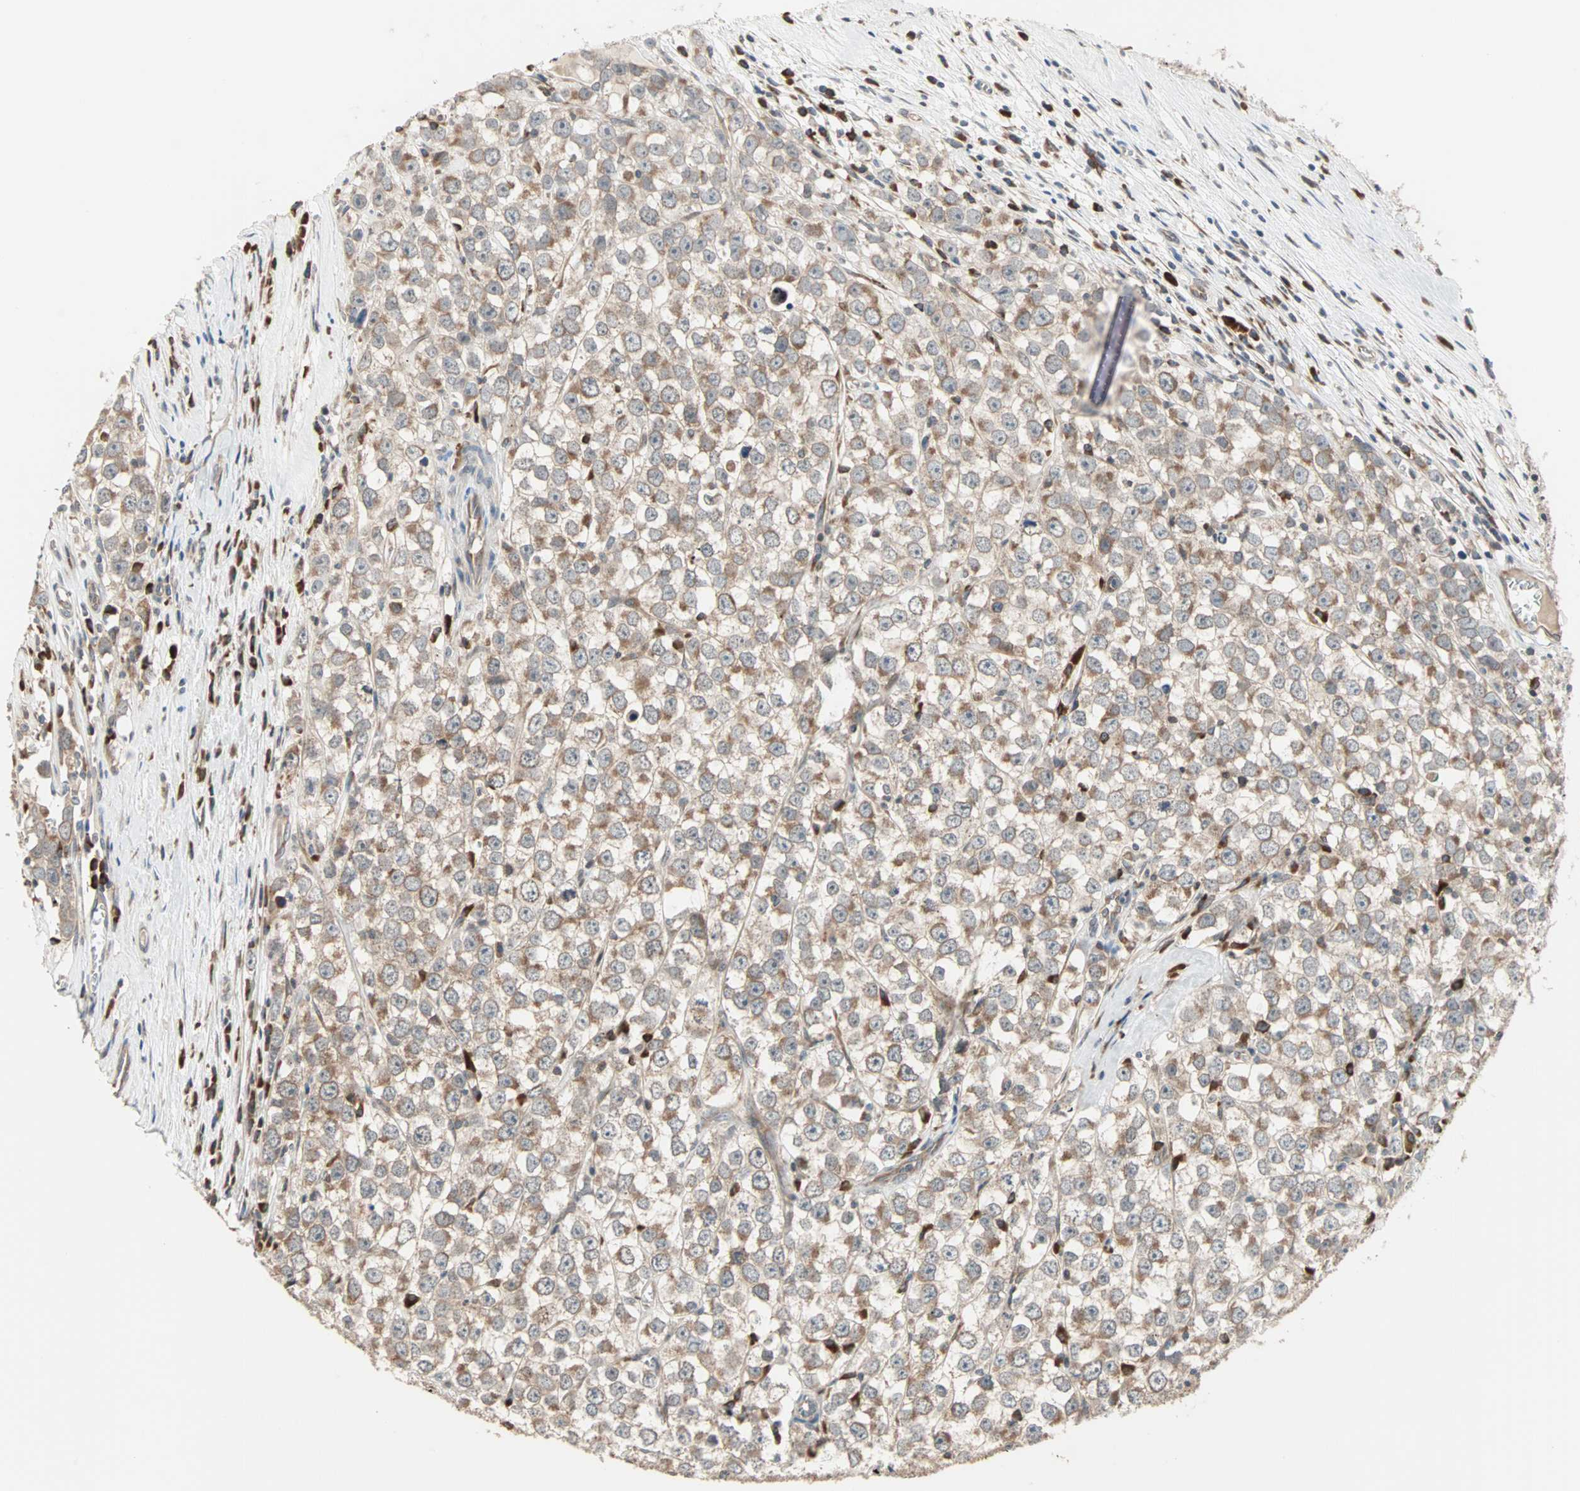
{"staining": {"intensity": "moderate", "quantity": ">75%", "location": "cytoplasmic/membranous"}, "tissue": "testis cancer", "cell_type": "Tumor cells", "image_type": "cancer", "snomed": [{"axis": "morphology", "description": "Seminoma, NOS"}, {"axis": "morphology", "description": "Carcinoma, Embryonal, NOS"}, {"axis": "topography", "description": "Testis"}], "caption": "Immunohistochemistry staining of embryonal carcinoma (testis), which exhibits medium levels of moderate cytoplasmic/membranous expression in approximately >75% of tumor cells indicating moderate cytoplasmic/membranous protein positivity. The staining was performed using DAB (3,3'-diaminobenzidine) (brown) for protein detection and nuclei were counterstained in hematoxylin (blue).", "gene": "SAR1A", "patient": {"sex": "male", "age": 52}}